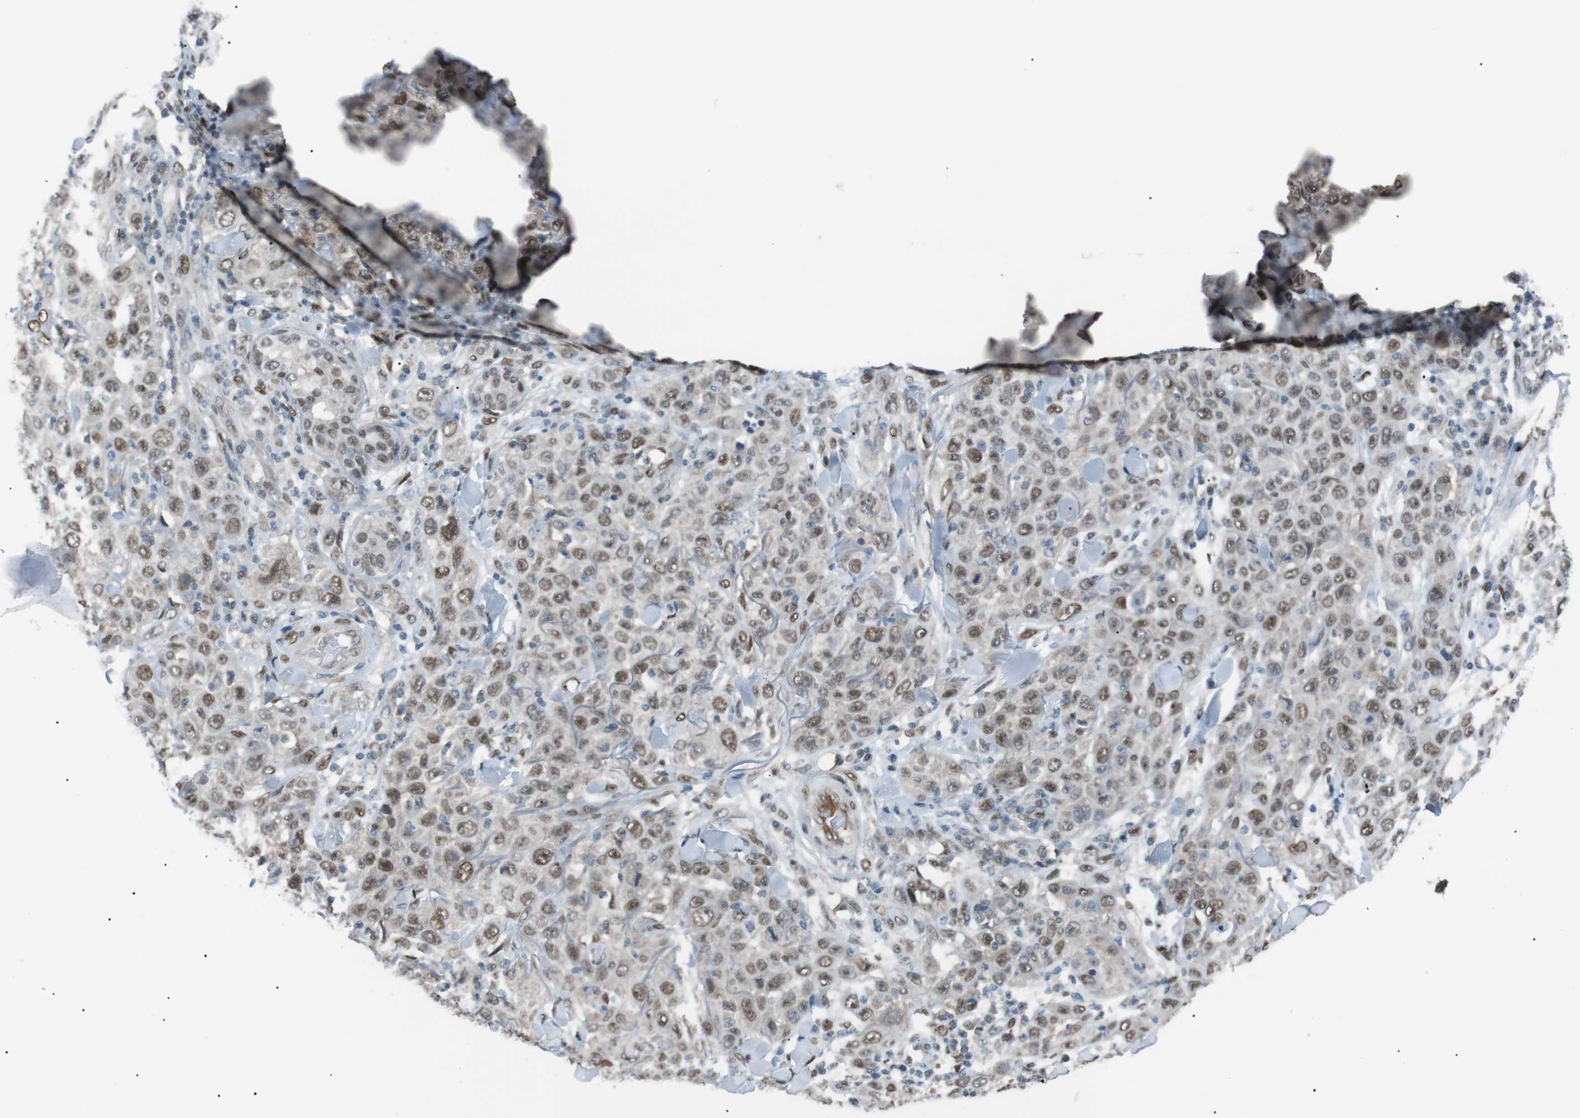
{"staining": {"intensity": "moderate", "quantity": ">75%", "location": "nuclear"}, "tissue": "skin cancer", "cell_type": "Tumor cells", "image_type": "cancer", "snomed": [{"axis": "morphology", "description": "Squamous cell carcinoma, NOS"}, {"axis": "topography", "description": "Skin"}], "caption": "A medium amount of moderate nuclear staining is seen in about >75% of tumor cells in squamous cell carcinoma (skin) tissue.", "gene": "SRPK2", "patient": {"sex": "female", "age": 88}}